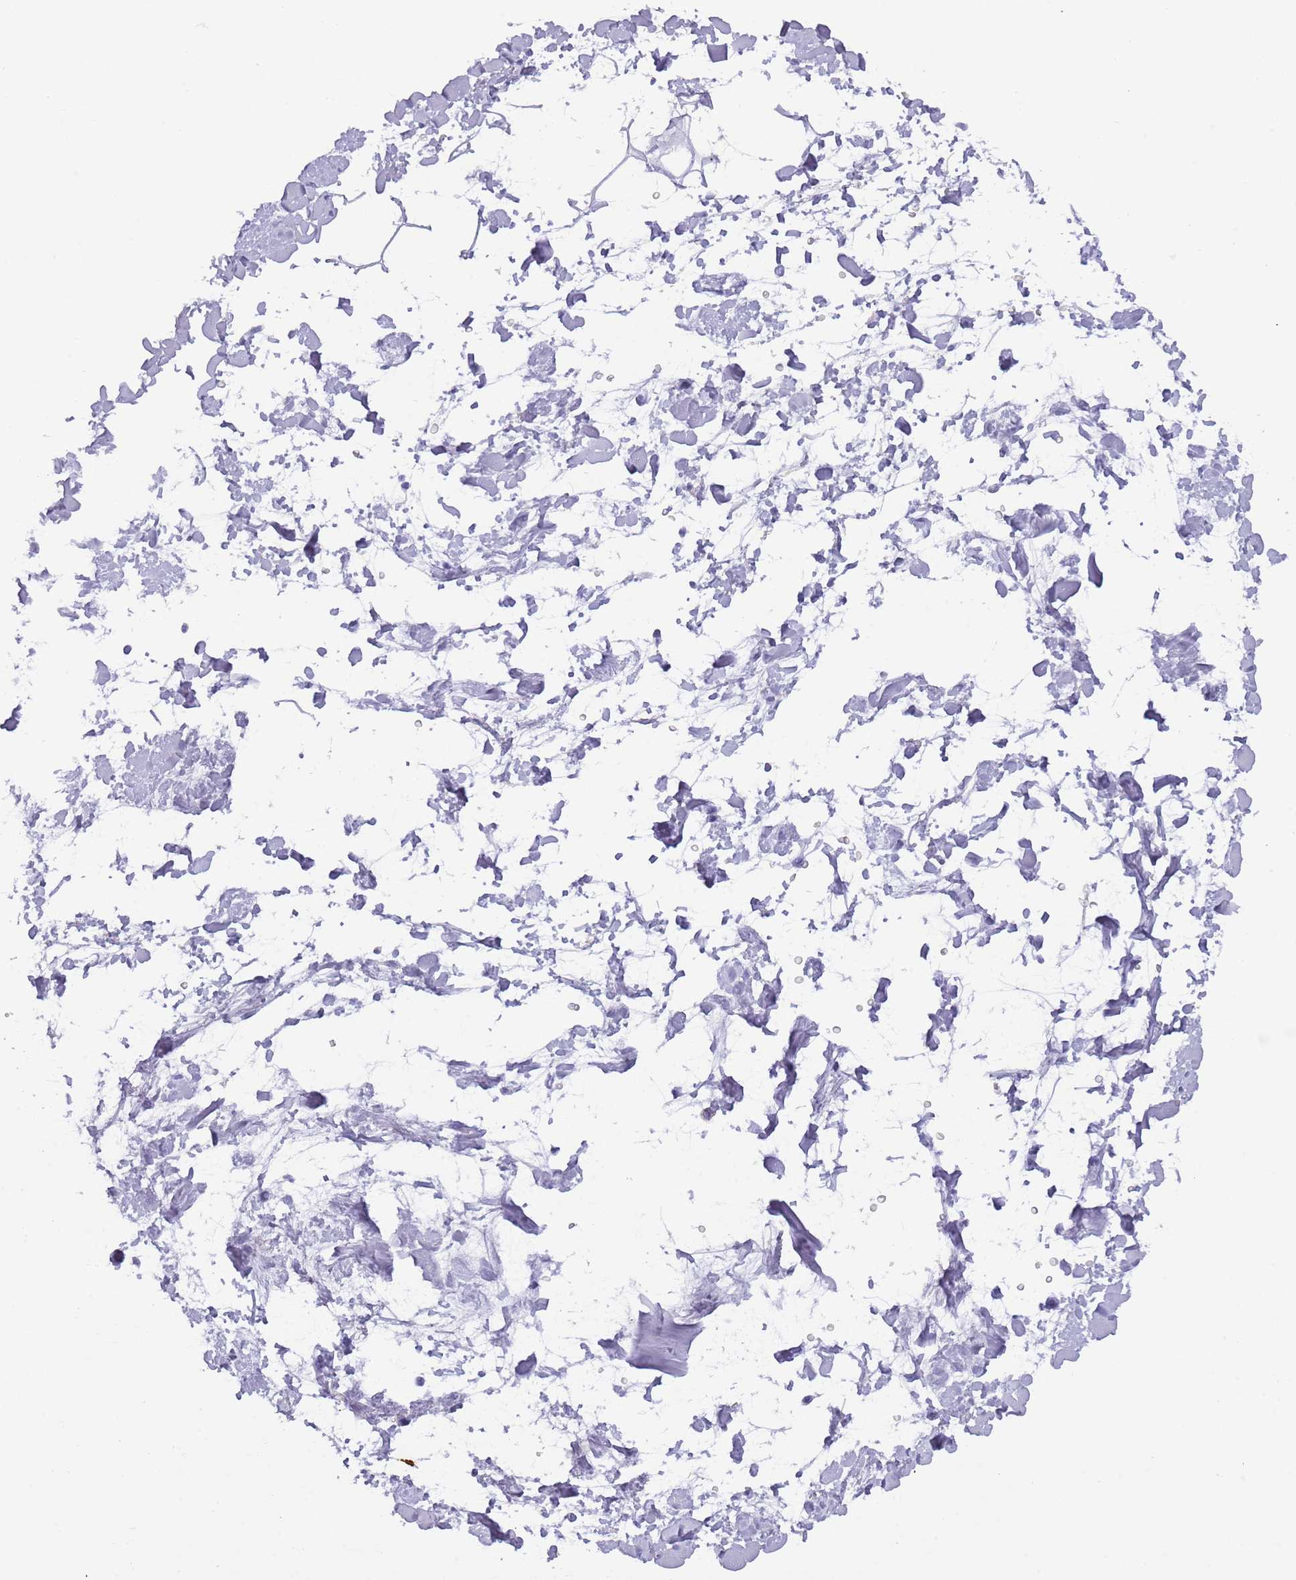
{"staining": {"intensity": "negative", "quantity": "none", "location": "none"}, "tissue": "adipose tissue", "cell_type": "Adipocytes", "image_type": "normal", "snomed": [{"axis": "morphology", "description": "Normal tissue, NOS"}, {"axis": "topography", "description": "Soft tissue"}], "caption": "This is a histopathology image of immunohistochemistry staining of normal adipose tissue, which shows no staining in adipocytes.", "gene": "MYADML2", "patient": {"sex": "male", "age": 72}}